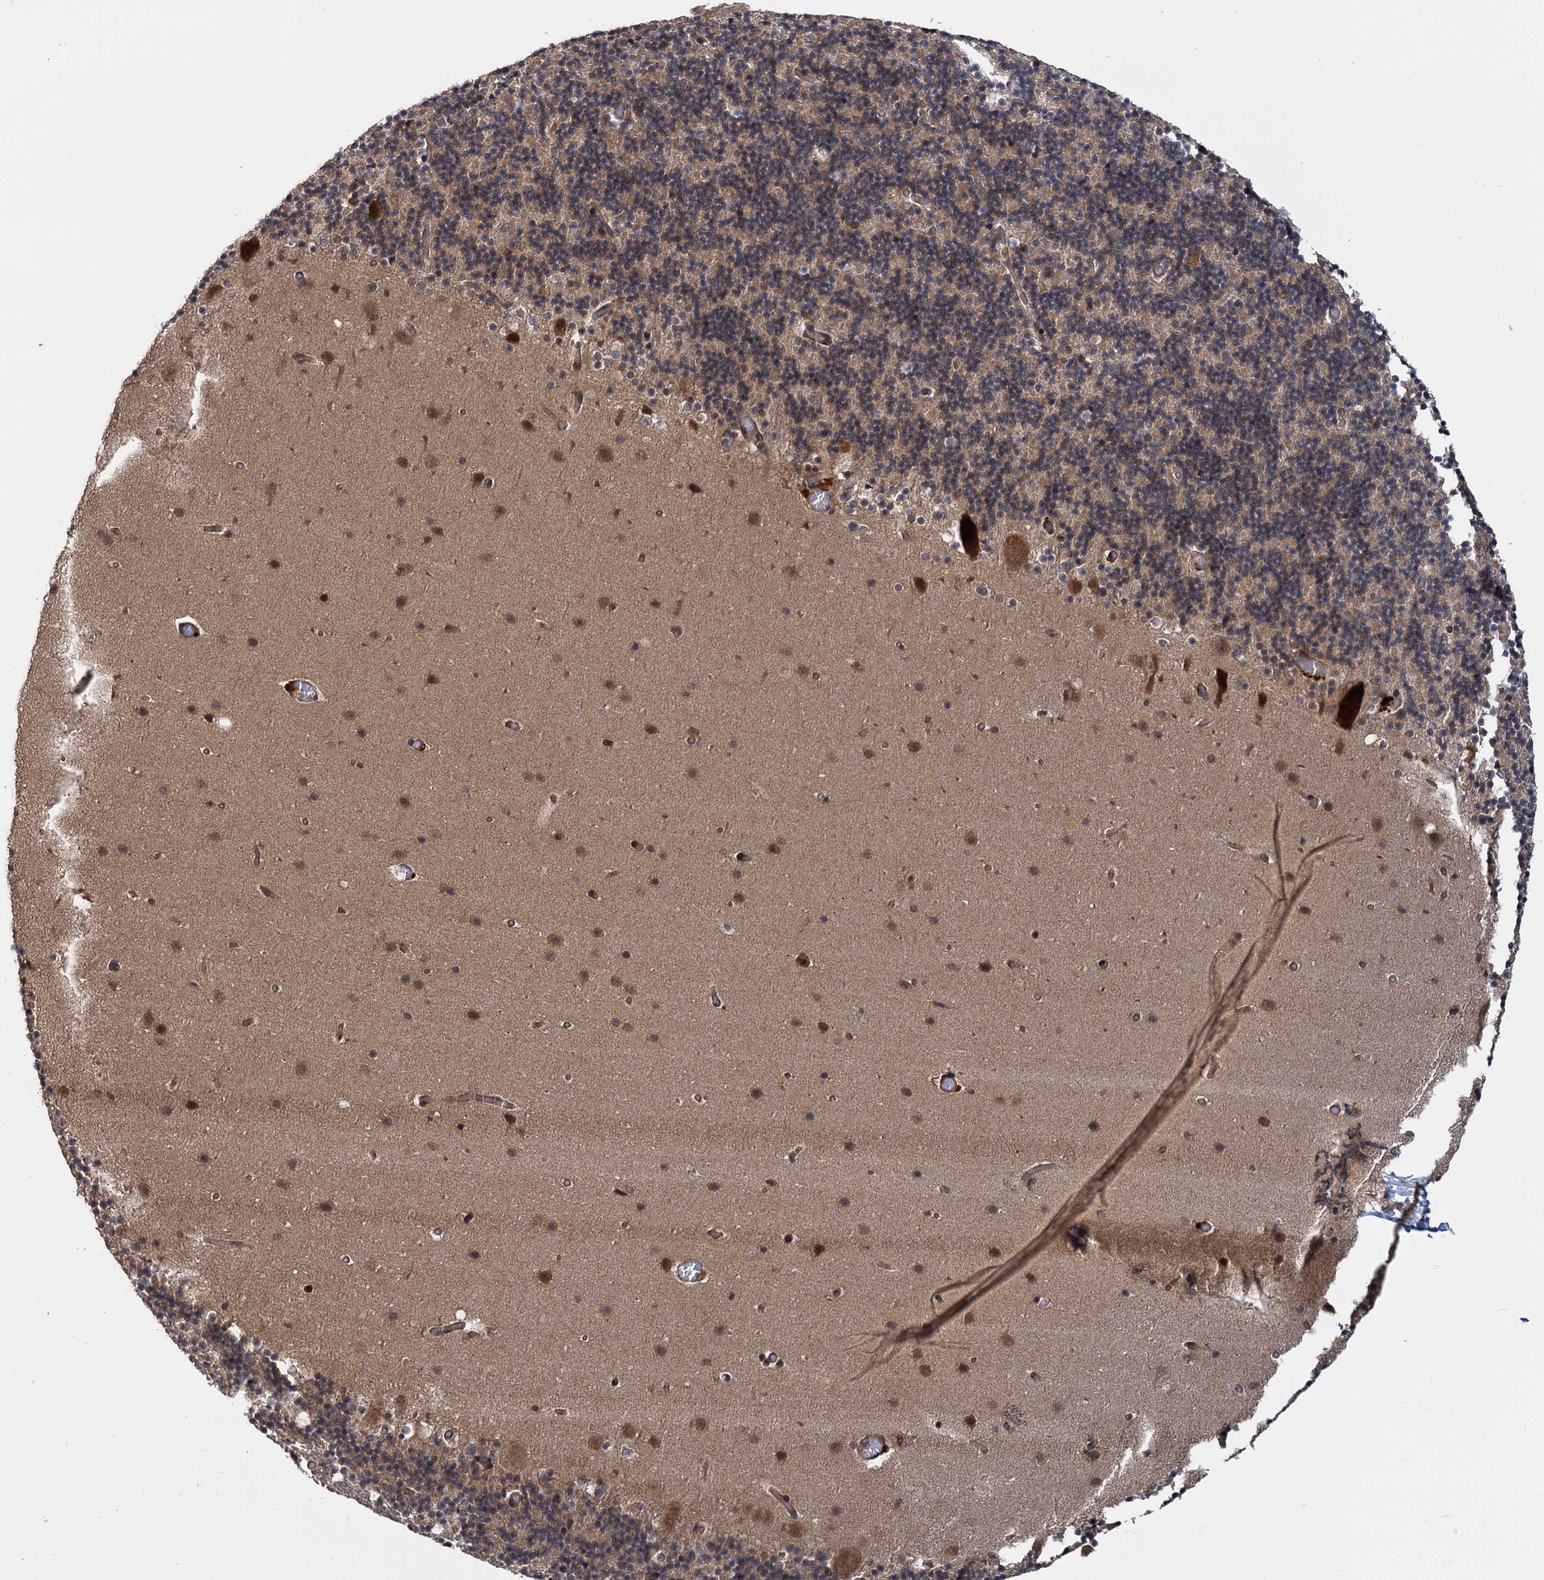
{"staining": {"intensity": "weak", "quantity": "<25%", "location": "cytoplasmic/membranous"}, "tissue": "cerebellum", "cell_type": "Cells in granular layer", "image_type": "normal", "snomed": [{"axis": "morphology", "description": "Normal tissue, NOS"}, {"axis": "topography", "description": "Cerebellum"}], "caption": "Cells in granular layer show no significant protein expression in benign cerebellum. (Stains: DAB (3,3'-diaminobenzidine) immunohistochemistry (IHC) with hematoxylin counter stain, Microscopy: brightfield microscopy at high magnification).", "gene": "KANSL2", "patient": {"sex": "male", "age": 57}}